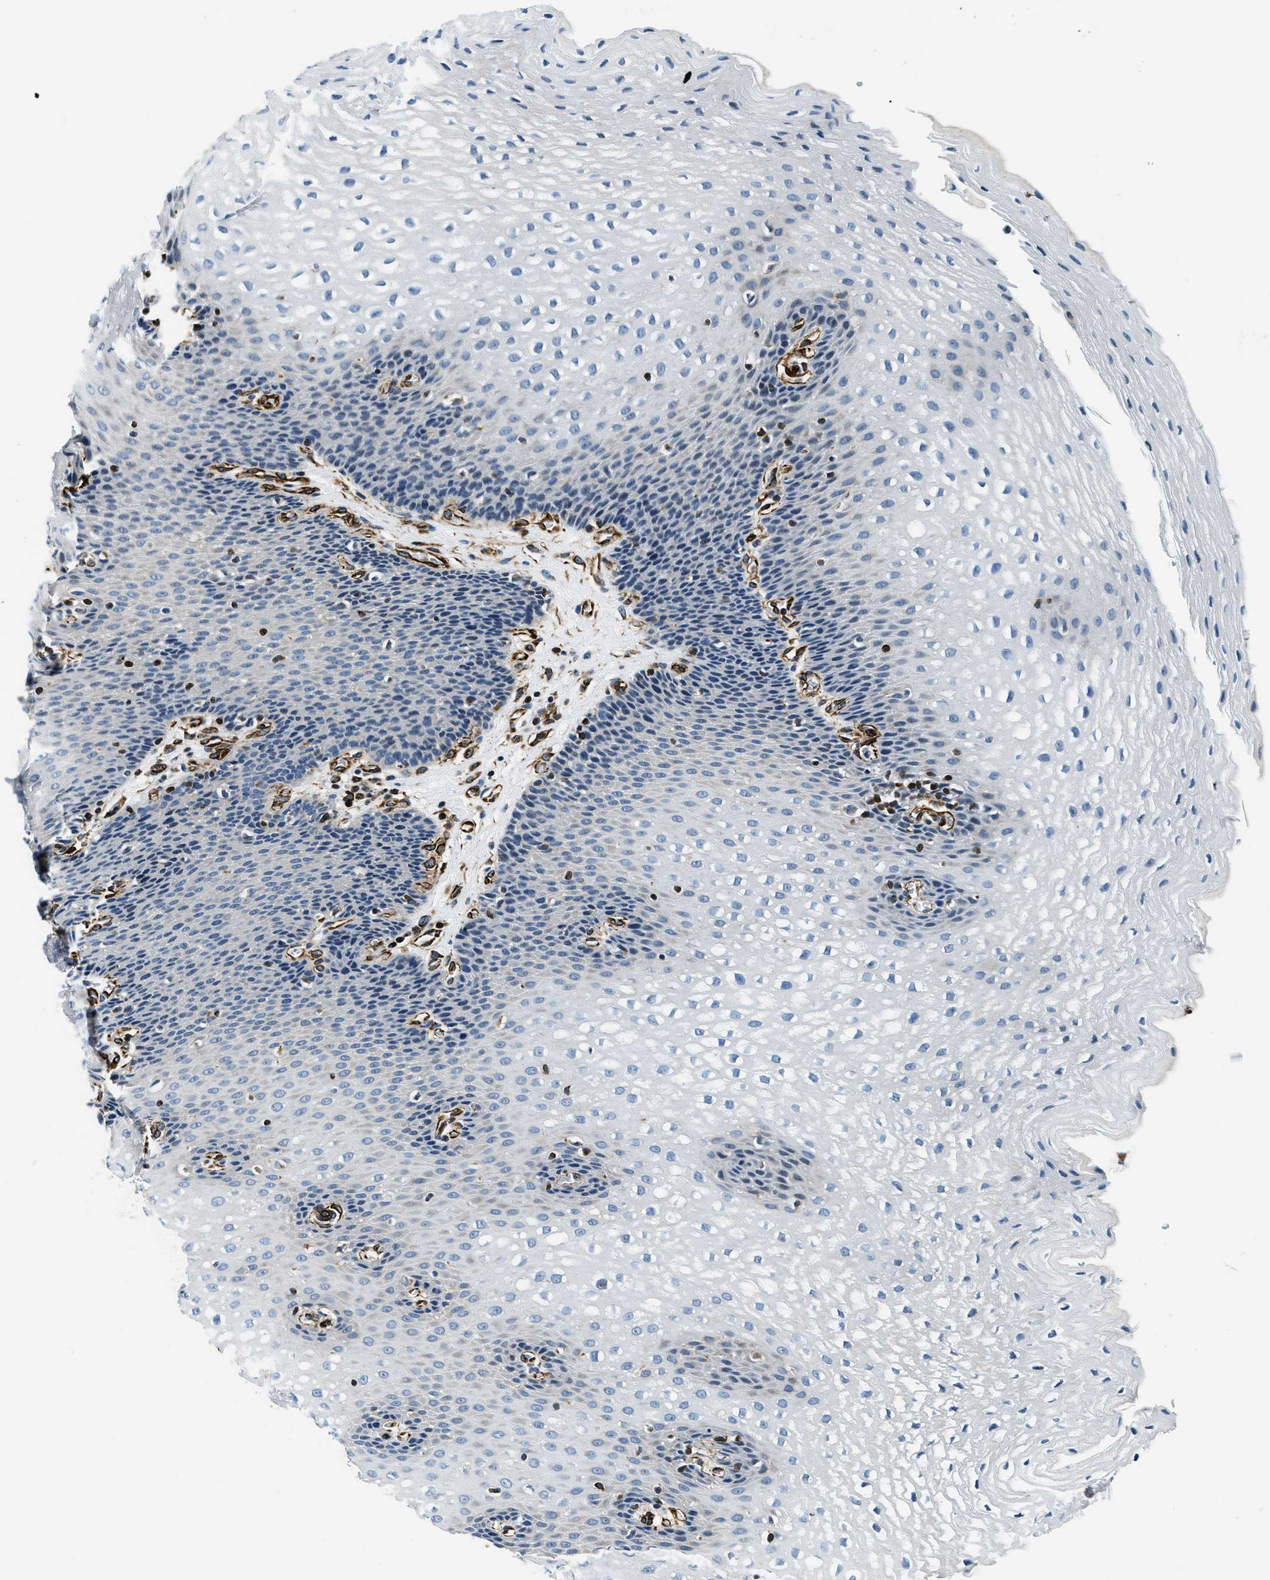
{"staining": {"intensity": "negative", "quantity": "none", "location": "none"}, "tissue": "esophagus", "cell_type": "Squamous epithelial cells", "image_type": "normal", "snomed": [{"axis": "morphology", "description": "Normal tissue, NOS"}, {"axis": "topography", "description": "Esophagus"}], "caption": "Esophagus stained for a protein using immunohistochemistry (IHC) reveals no expression squamous epithelial cells.", "gene": "GNS", "patient": {"sex": "male", "age": 48}}